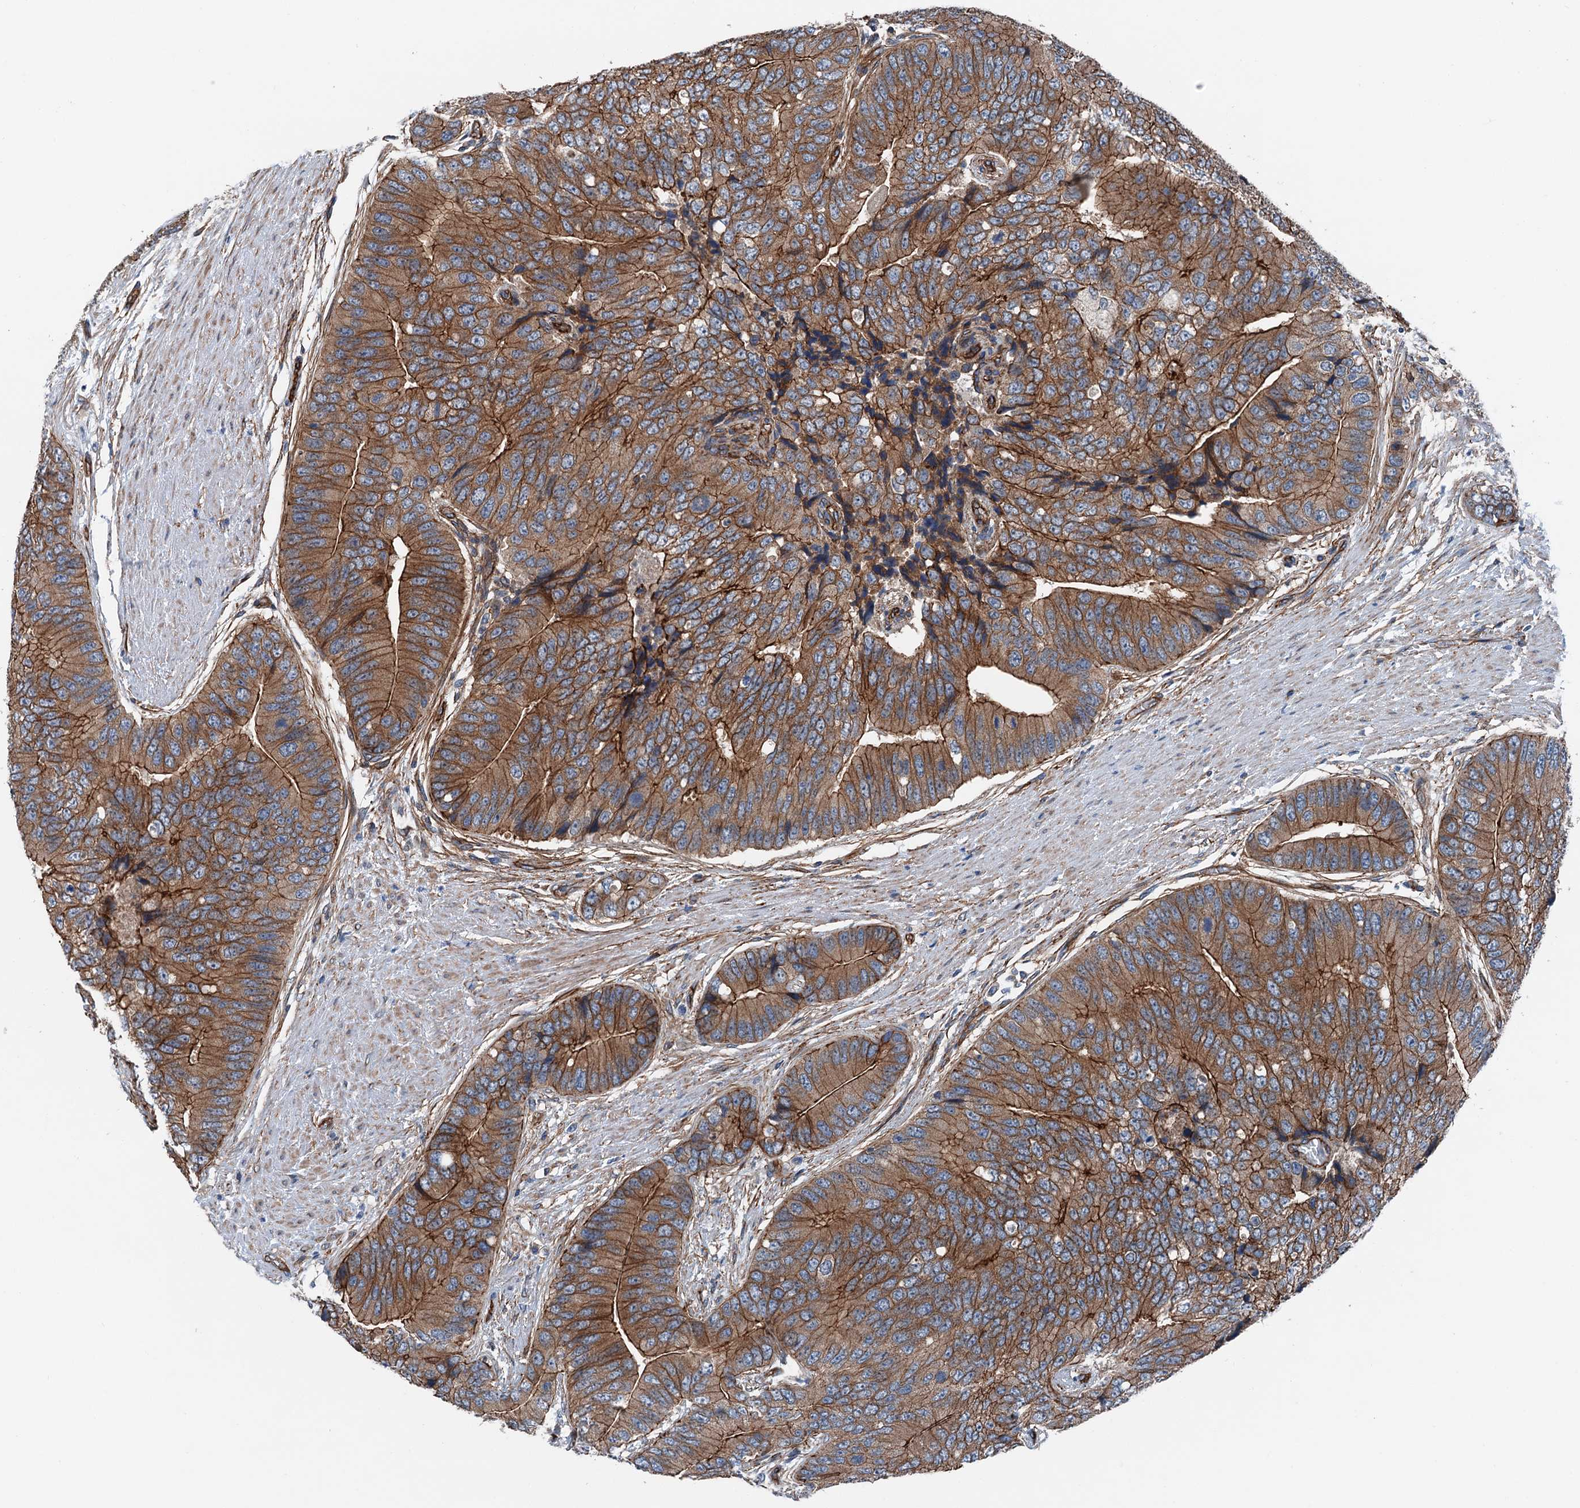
{"staining": {"intensity": "strong", "quantity": ">75%", "location": "cytoplasmic/membranous"}, "tissue": "prostate cancer", "cell_type": "Tumor cells", "image_type": "cancer", "snomed": [{"axis": "morphology", "description": "Adenocarcinoma, High grade"}, {"axis": "topography", "description": "Prostate"}], "caption": "Protein expression by immunohistochemistry shows strong cytoplasmic/membranous staining in approximately >75% of tumor cells in adenocarcinoma (high-grade) (prostate).", "gene": "NMRAL1", "patient": {"sex": "male", "age": 70}}